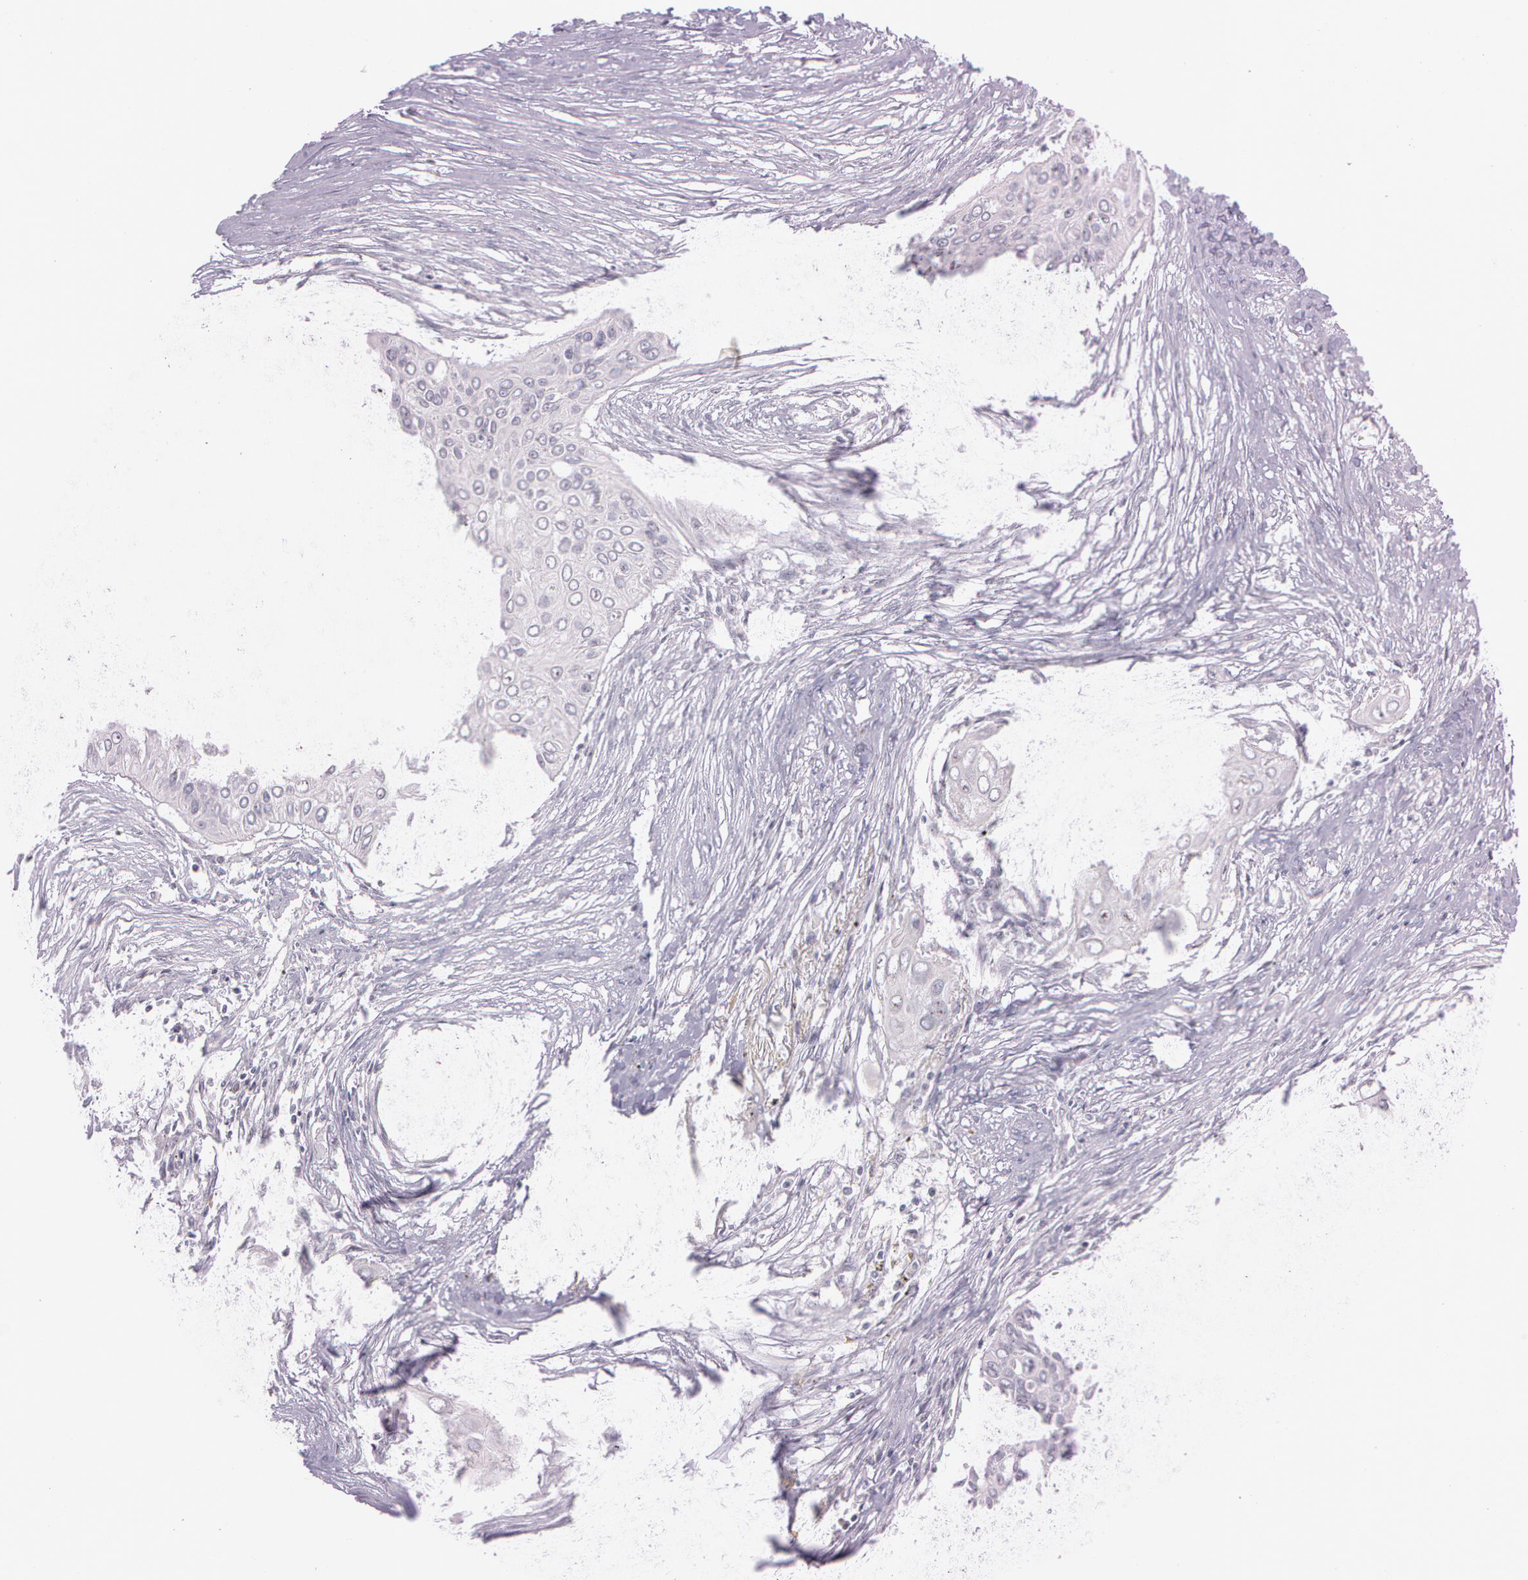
{"staining": {"intensity": "negative", "quantity": "none", "location": "none"}, "tissue": "lung cancer", "cell_type": "Tumor cells", "image_type": "cancer", "snomed": [{"axis": "morphology", "description": "Squamous cell carcinoma, NOS"}, {"axis": "topography", "description": "Lung"}], "caption": "Tumor cells are negative for protein expression in human lung squamous cell carcinoma.", "gene": "FBL", "patient": {"sex": "male", "age": 71}}